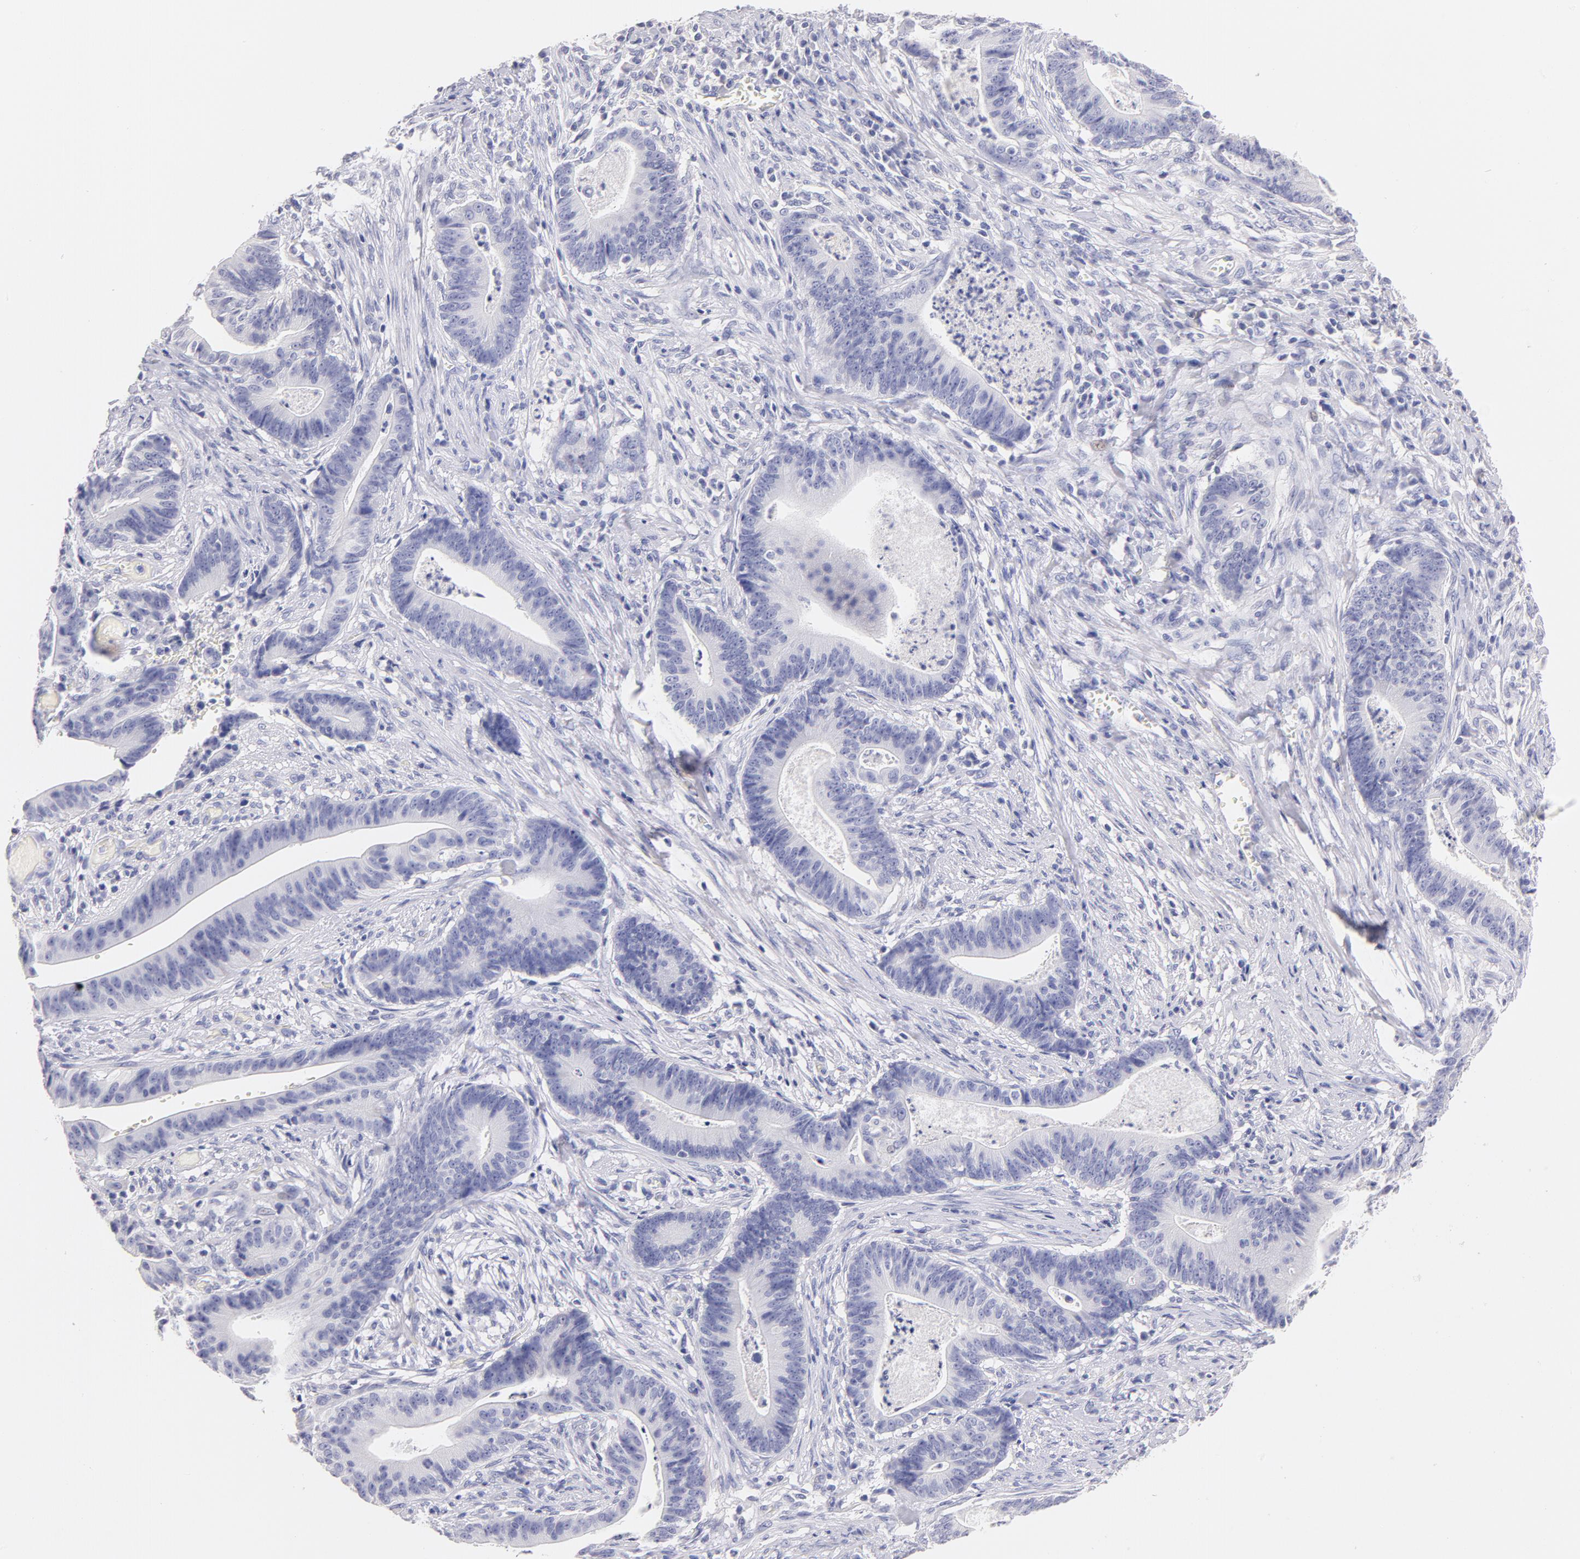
{"staining": {"intensity": "negative", "quantity": "none", "location": "none"}, "tissue": "stomach cancer", "cell_type": "Tumor cells", "image_type": "cancer", "snomed": [{"axis": "morphology", "description": "Adenocarcinoma, NOS"}, {"axis": "topography", "description": "Stomach, lower"}], "caption": "Adenocarcinoma (stomach) was stained to show a protein in brown. There is no significant expression in tumor cells.", "gene": "CD44", "patient": {"sex": "female", "age": 86}}